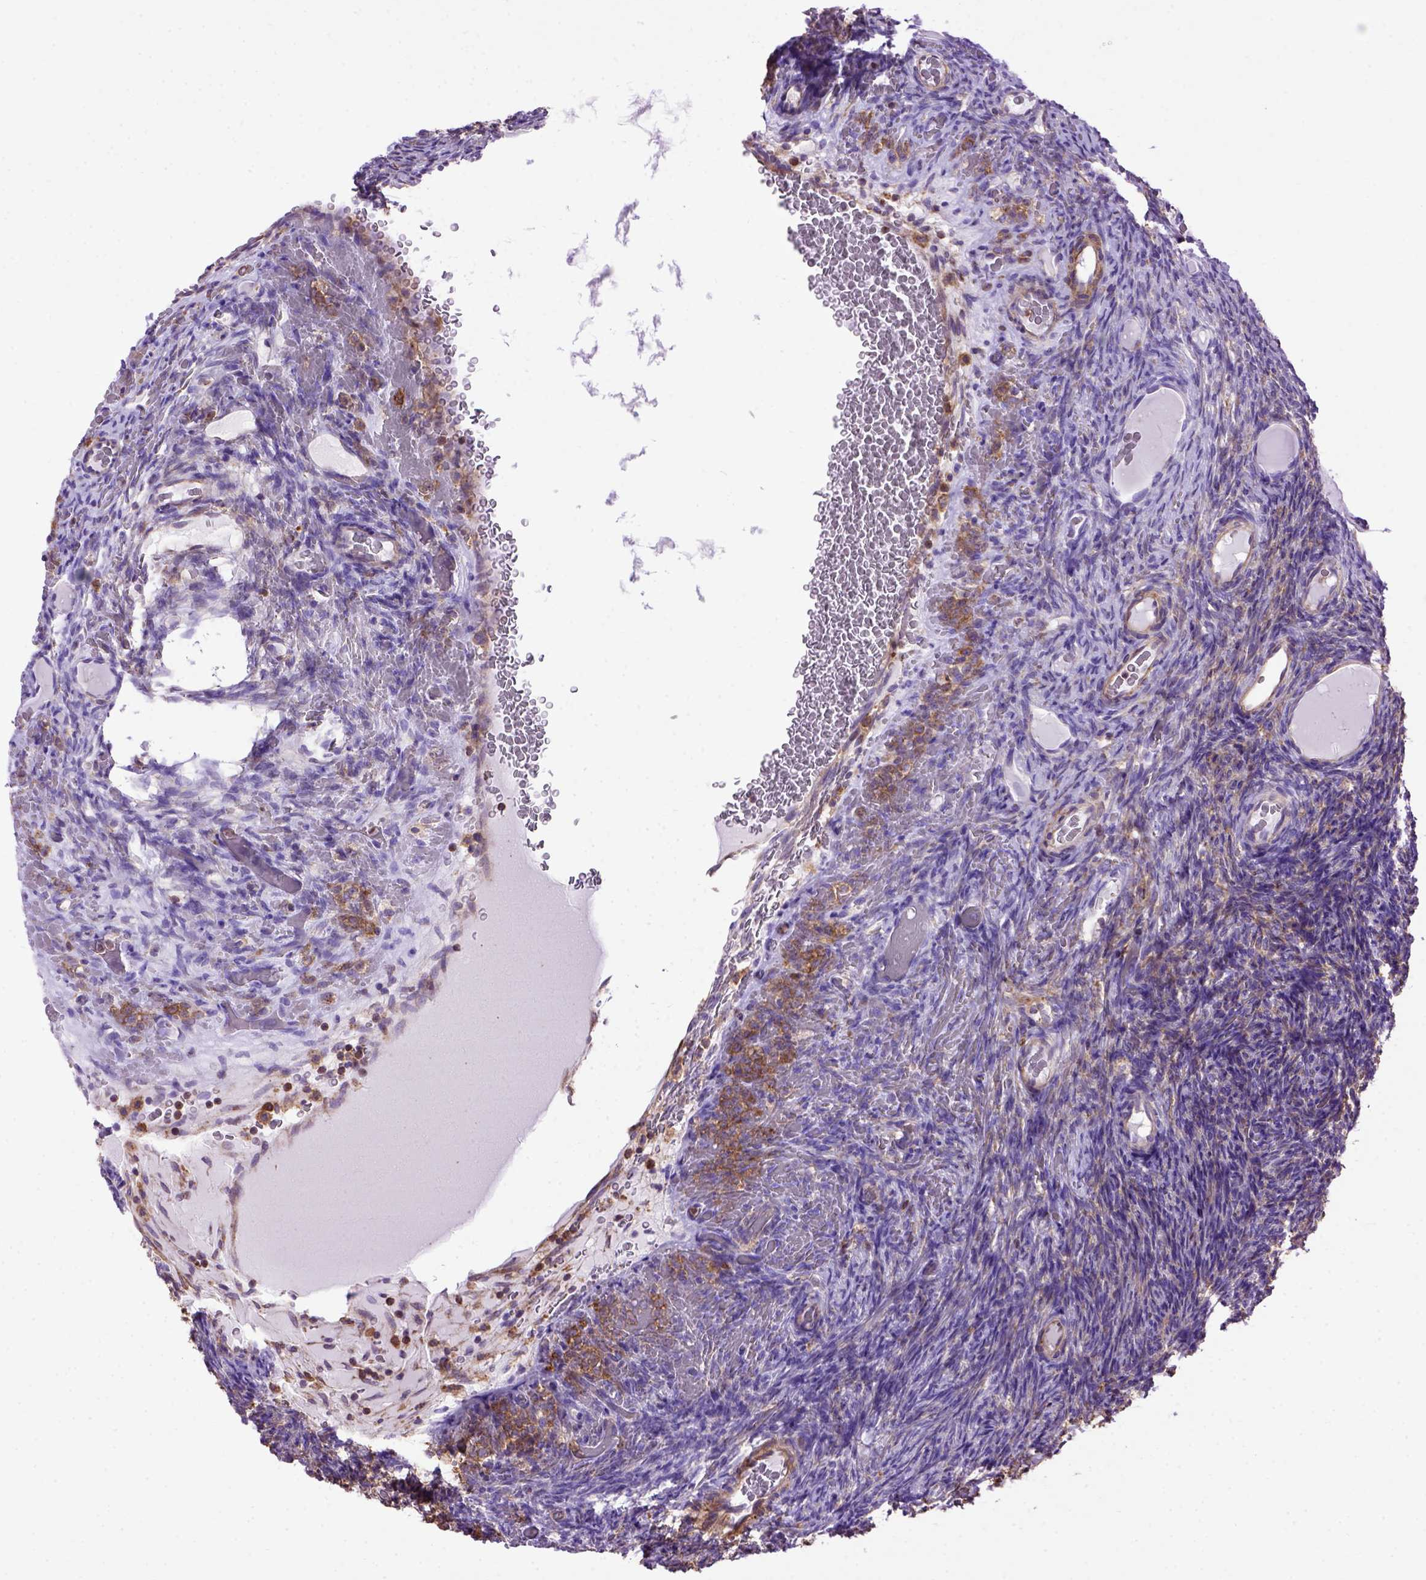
{"staining": {"intensity": "moderate", "quantity": "25%-75%", "location": "cytoplasmic/membranous"}, "tissue": "ovary", "cell_type": "Ovarian stroma cells", "image_type": "normal", "snomed": [{"axis": "morphology", "description": "Normal tissue, NOS"}, {"axis": "topography", "description": "Ovary"}], "caption": "Ovary stained with IHC reveals moderate cytoplasmic/membranous staining in about 25%-75% of ovarian stroma cells.", "gene": "MVP", "patient": {"sex": "female", "age": 34}}